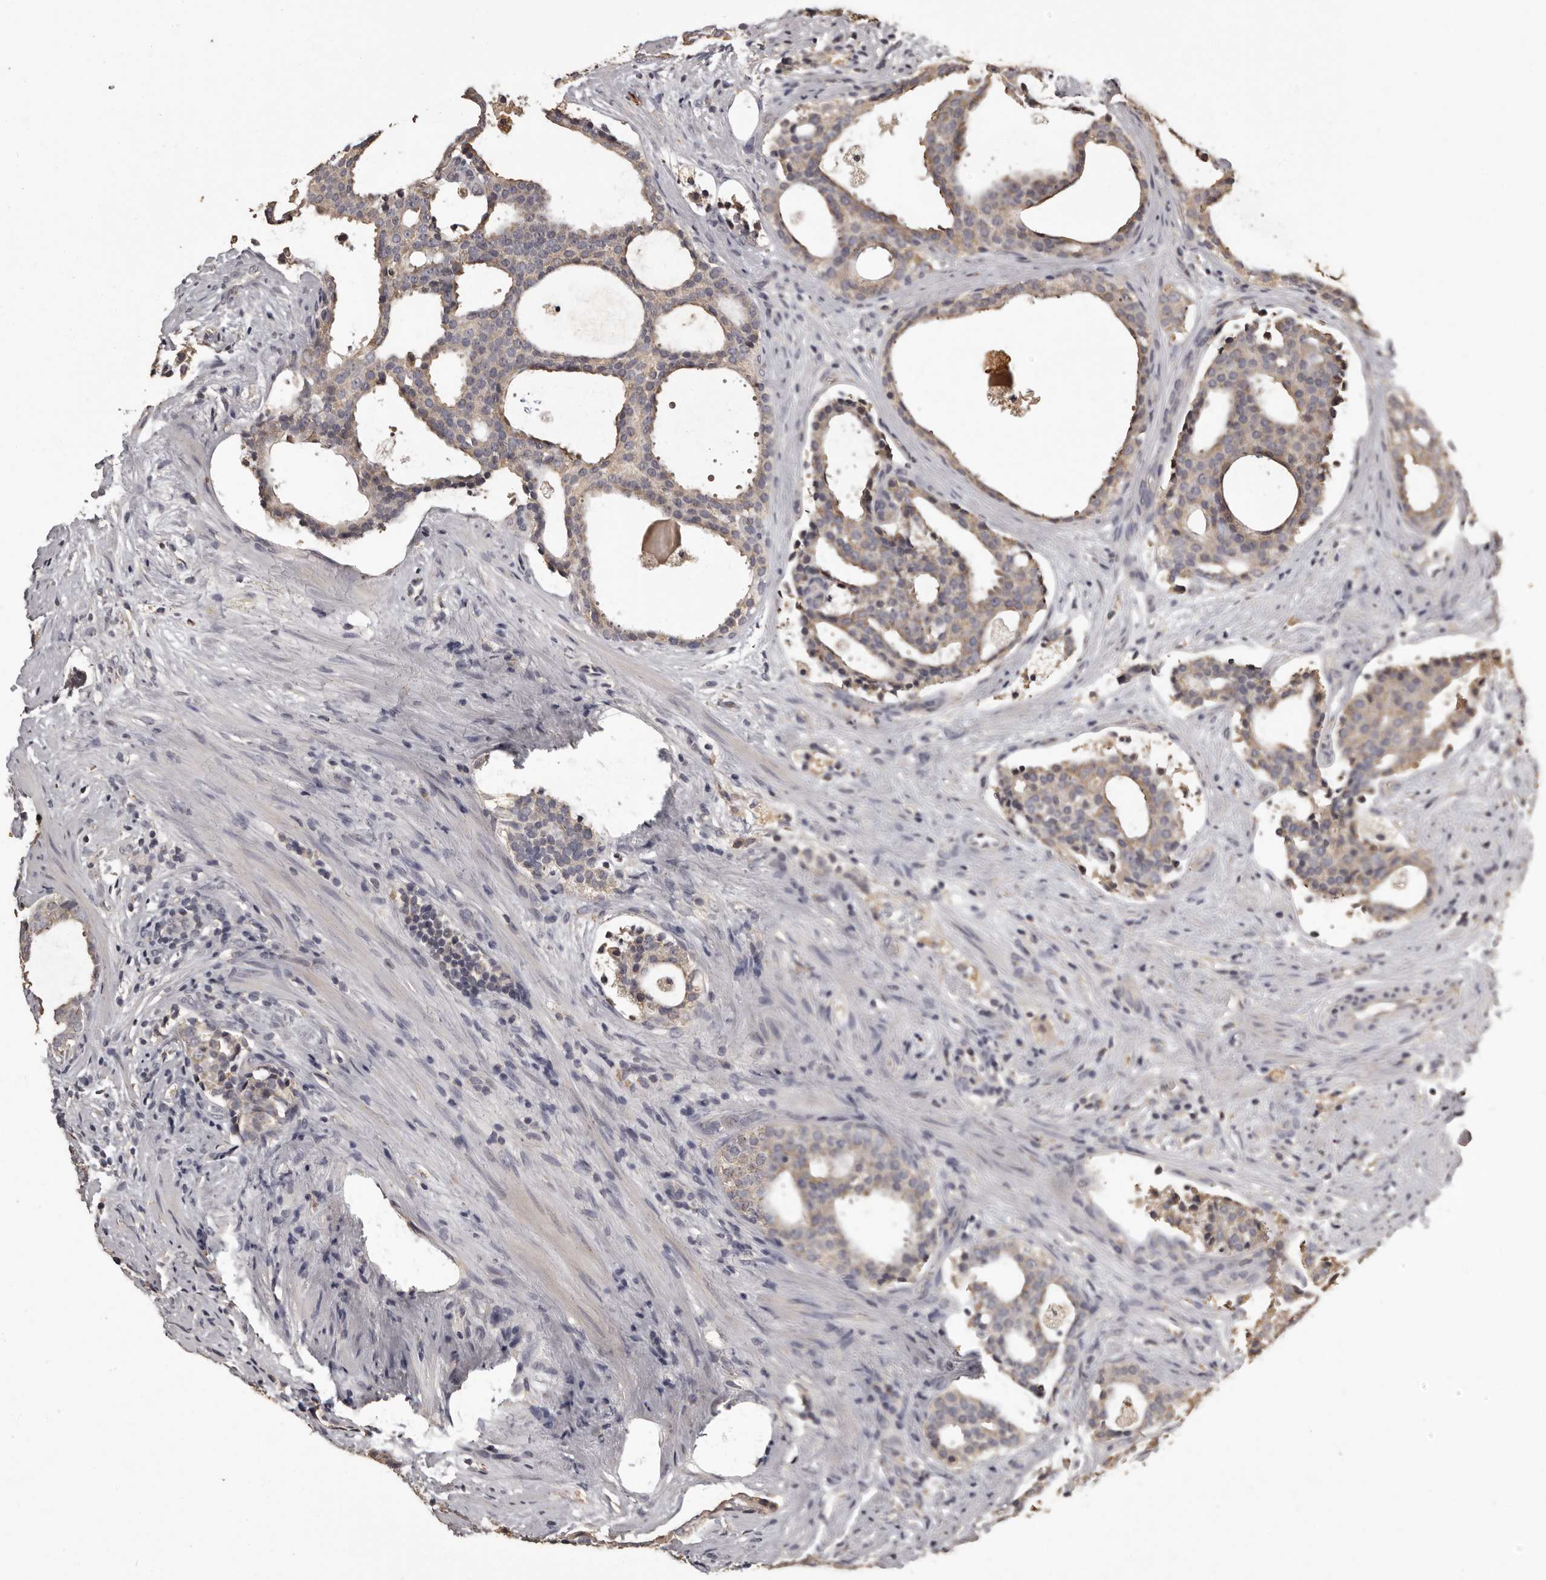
{"staining": {"intensity": "weak", "quantity": ">75%", "location": "cytoplasmic/membranous"}, "tissue": "prostate cancer", "cell_type": "Tumor cells", "image_type": "cancer", "snomed": [{"axis": "morphology", "description": "Adenocarcinoma, High grade"}, {"axis": "topography", "description": "Prostate"}], "caption": "Brown immunohistochemical staining in prostate high-grade adenocarcinoma reveals weak cytoplasmic/membranous staining in approximately >75% of tumor cells.", "gene": "MGAT5", "patient": {"sex": "male", "age": 56}}